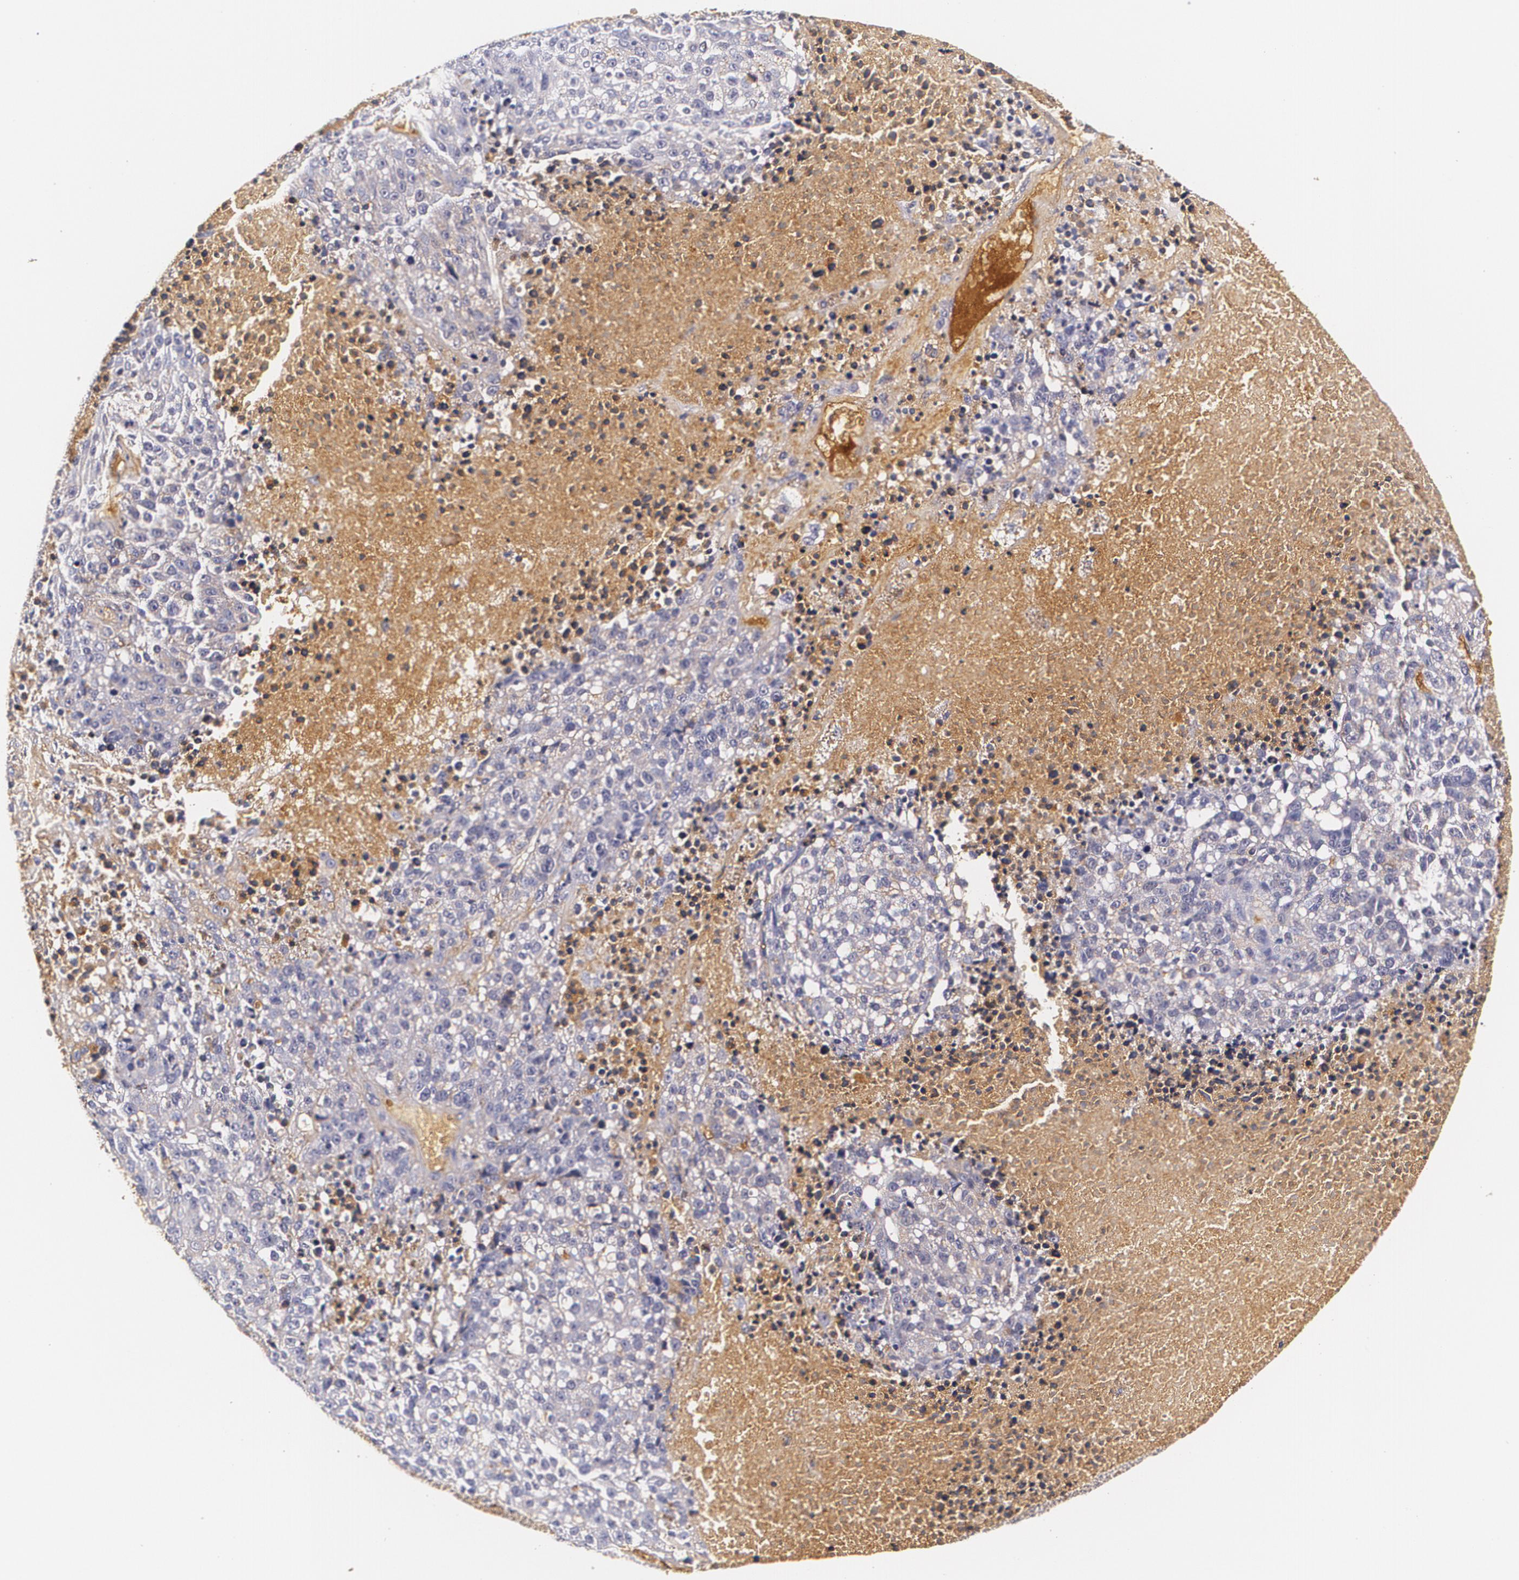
{"staining": {"intensity": "negative", "quantity": "none", "location": "none"}, "tissue": "melanoma", "cell_type": "Tumor cells", "image_type": "cancer", "snomed": [{"axis": "morphology", "description": "Malignant melanoma, Metastatic site"}, {"axis": "topography", "description": "Cerebral cortex"}], "caption": "This is a photomicrograph of immunohistochemistry staining of malignant melanoma (metastatic site), which shows no staining in tumor cells.", "gene": "TTR", "patient": {"sex": "female", "age": 52}}